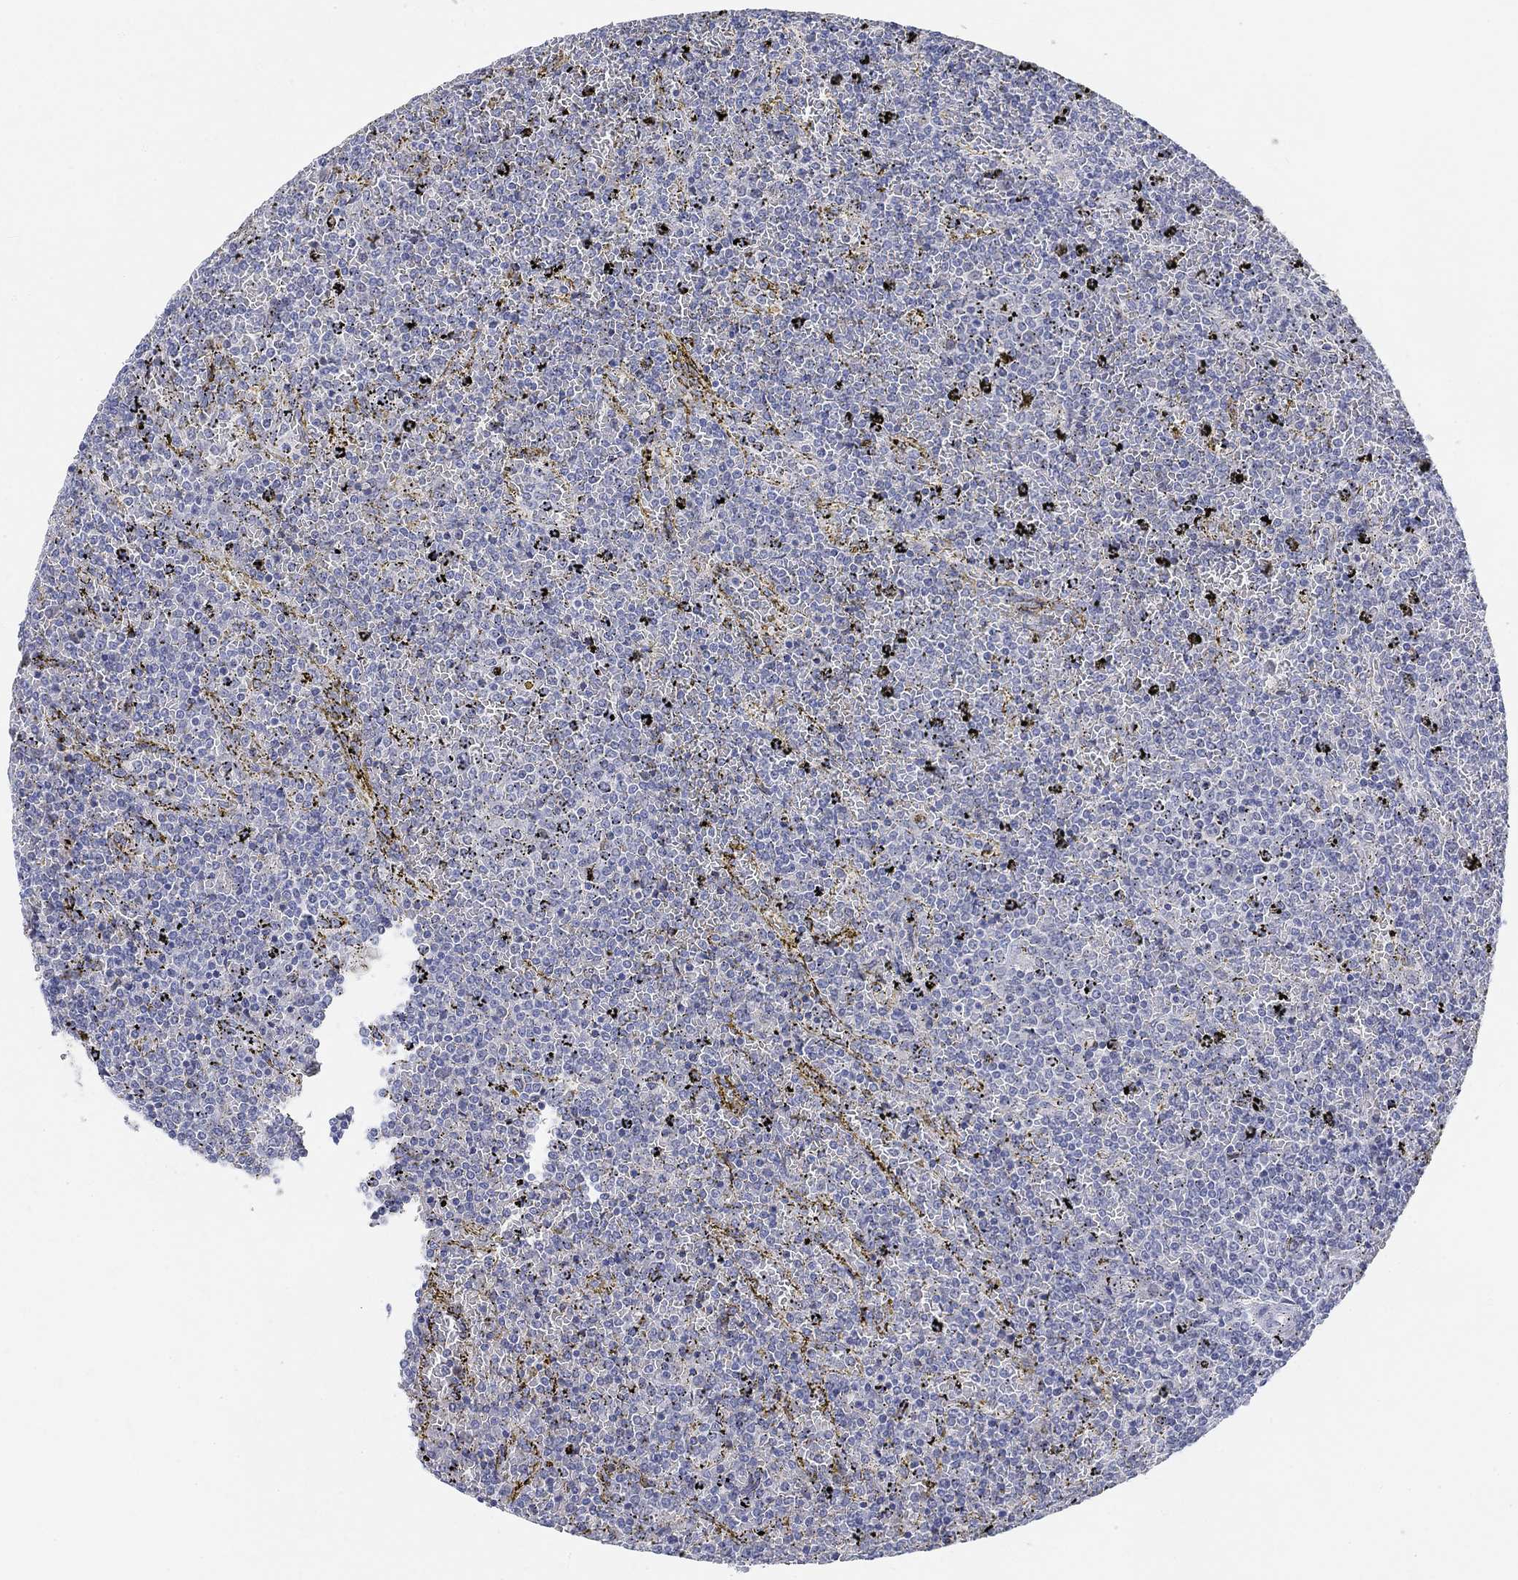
{"staining": {"intensity": "negative", "quantity": "none", "location": "none"}, "tissue": "lymphoma", "cell_type": "Tumor cells", "image_type": "cancer", "snomed": [{"axis": "morphology", "description": "Malignant lymphoma, non-Hodgkin's type, Low grade"}, {"axis": "topography", "description": "Spleen"}], "caption": "A high-resolution image shows immunohistochemistry (IHC) staining of malignant lymphoma, non-Hodgkin's type (low-grade), which exhibits no significant expression in tumor cells.", "gene": "SNTG2", "patient": {"sex": "female", "age": 77}}